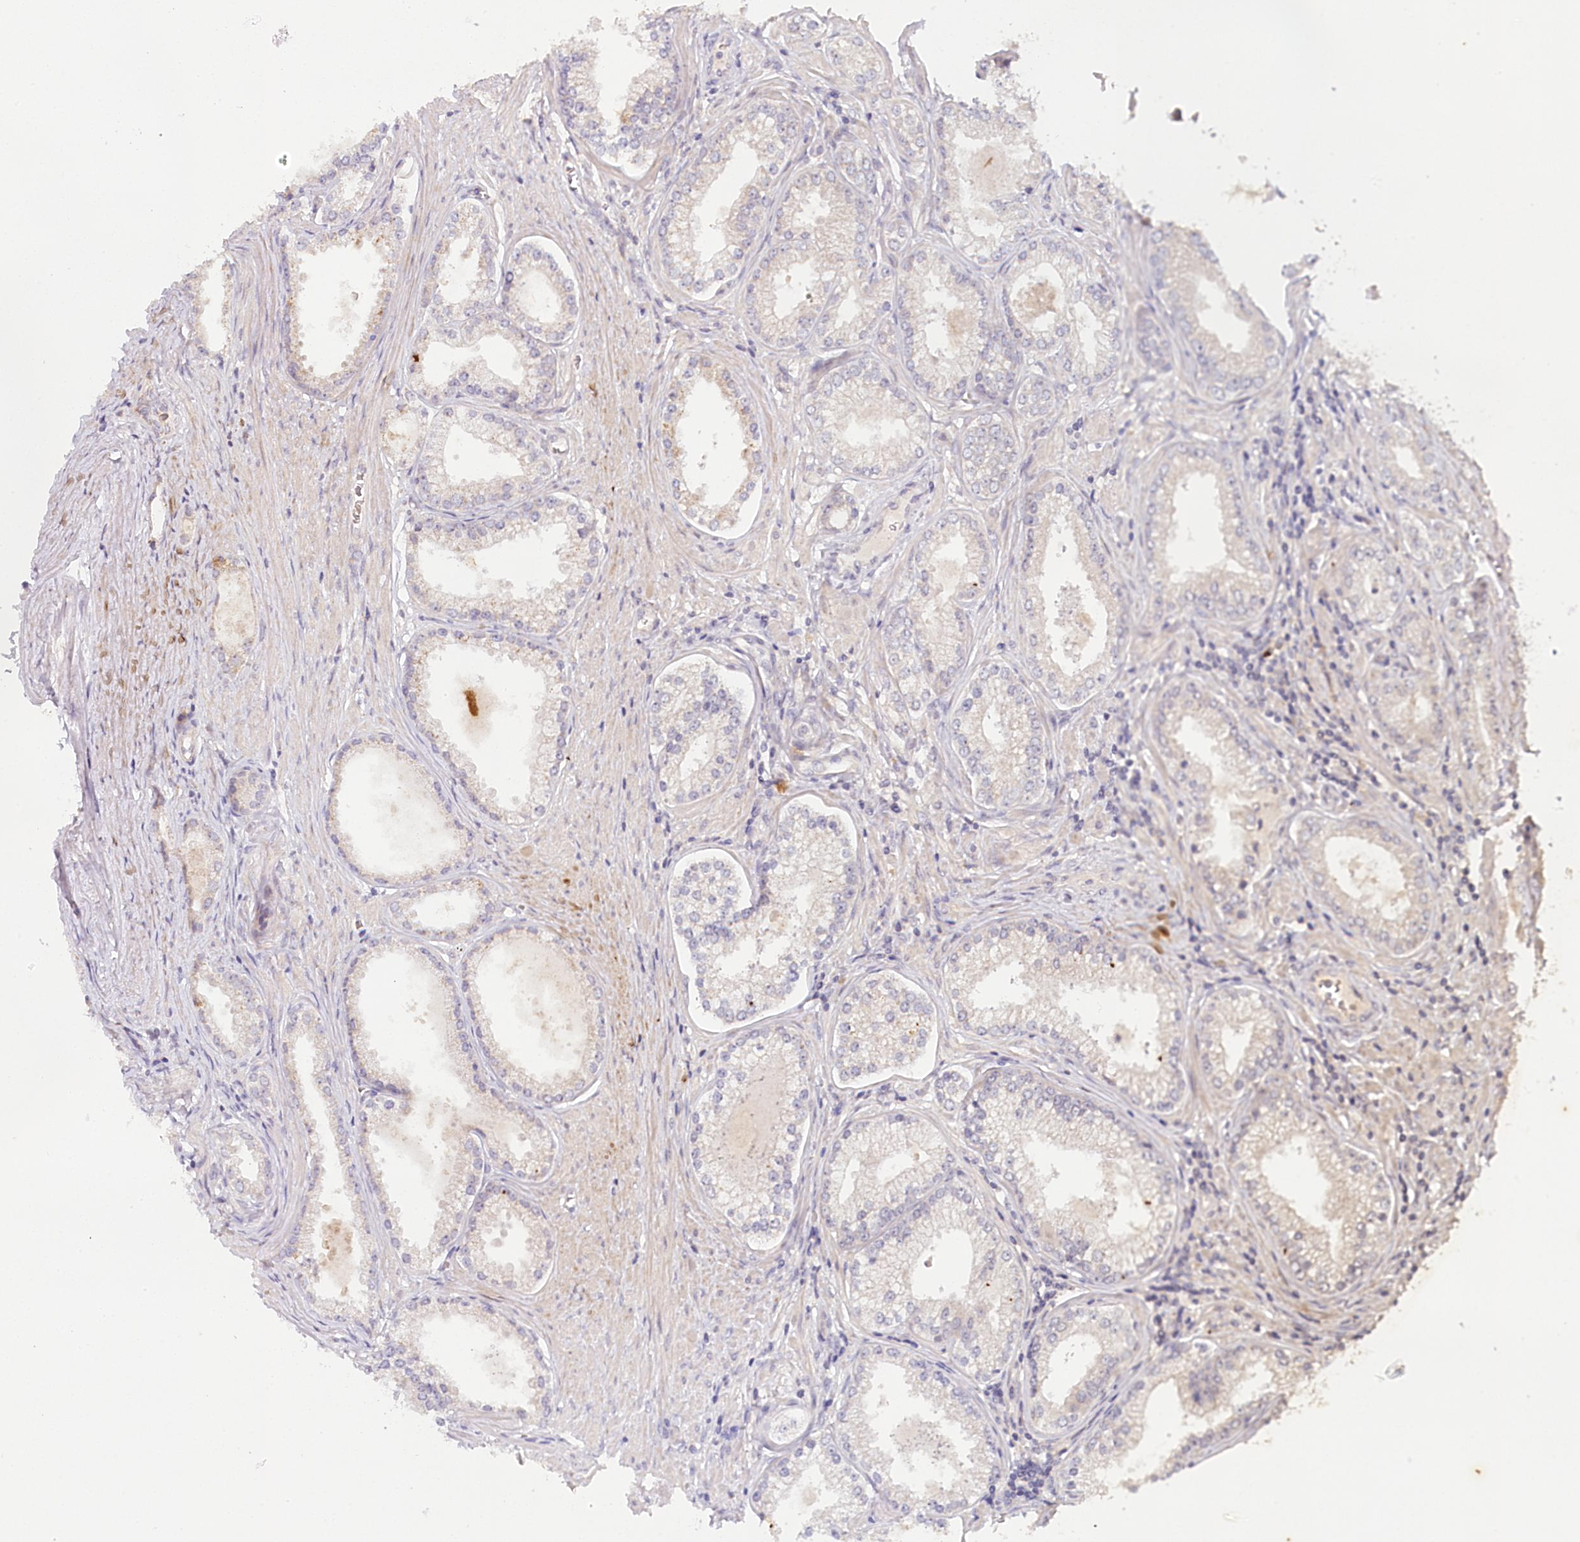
{"staining": {"intensity": "negative", "quantity": "none", "location": "none"}, "tissue": "prostate cancer", "cell_type": "Tumor cells", "image_type": "cancer", "snomed": [{"axis": "morphology", "description": "Adenocarcinoma, High grade"}, {"axis": "topography", "description": "Prostate"}], "caption": "The histopathology image demonstrates no significant staining in tumor cells of prostate high-grade adenocarcinoma.", "gene": "MMP25", "patient": {"sex": "male", "age": 68}}